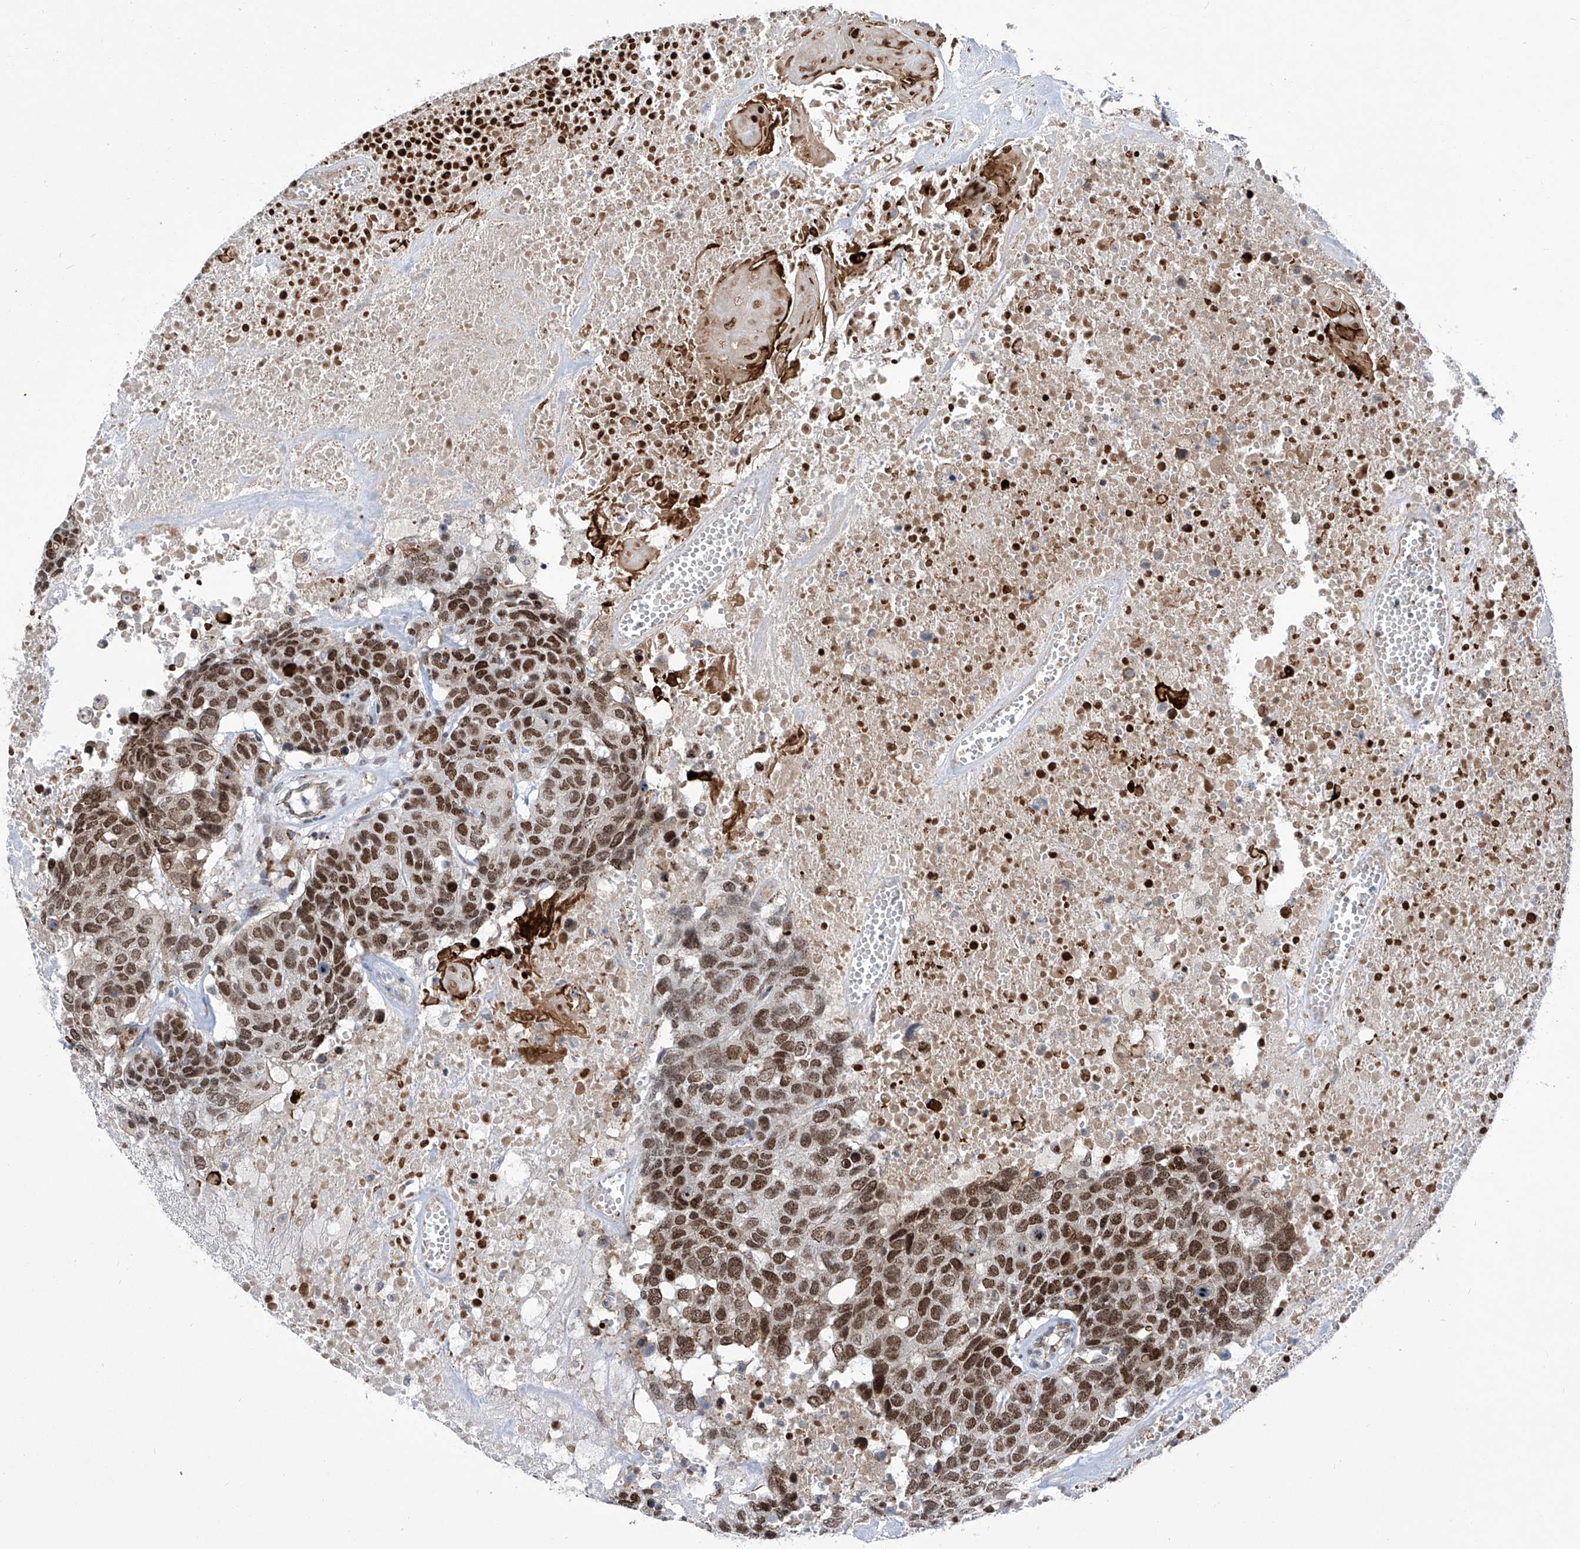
{"staining": {"intensity": "moderate", "quantity": ">75%", "location": "nuclear"}, "tissue": "head and neck cancer", "cell_type": "Tumor cells", "image_type": "cancer", "snomed": [{"axis": "morphology", "description": "Squamous cell carcinoma, NOS"}, {"axis": "topography", "description": "Head-Neck"}], "caption": "Head and neck squamous cell carcinoma stained for a protein (brown) demonstrates moderate nuclear positive positivity in about >75% of tumor cells.", "gene": "CEP290", "patient": {"sex": "male", "age": 66}}